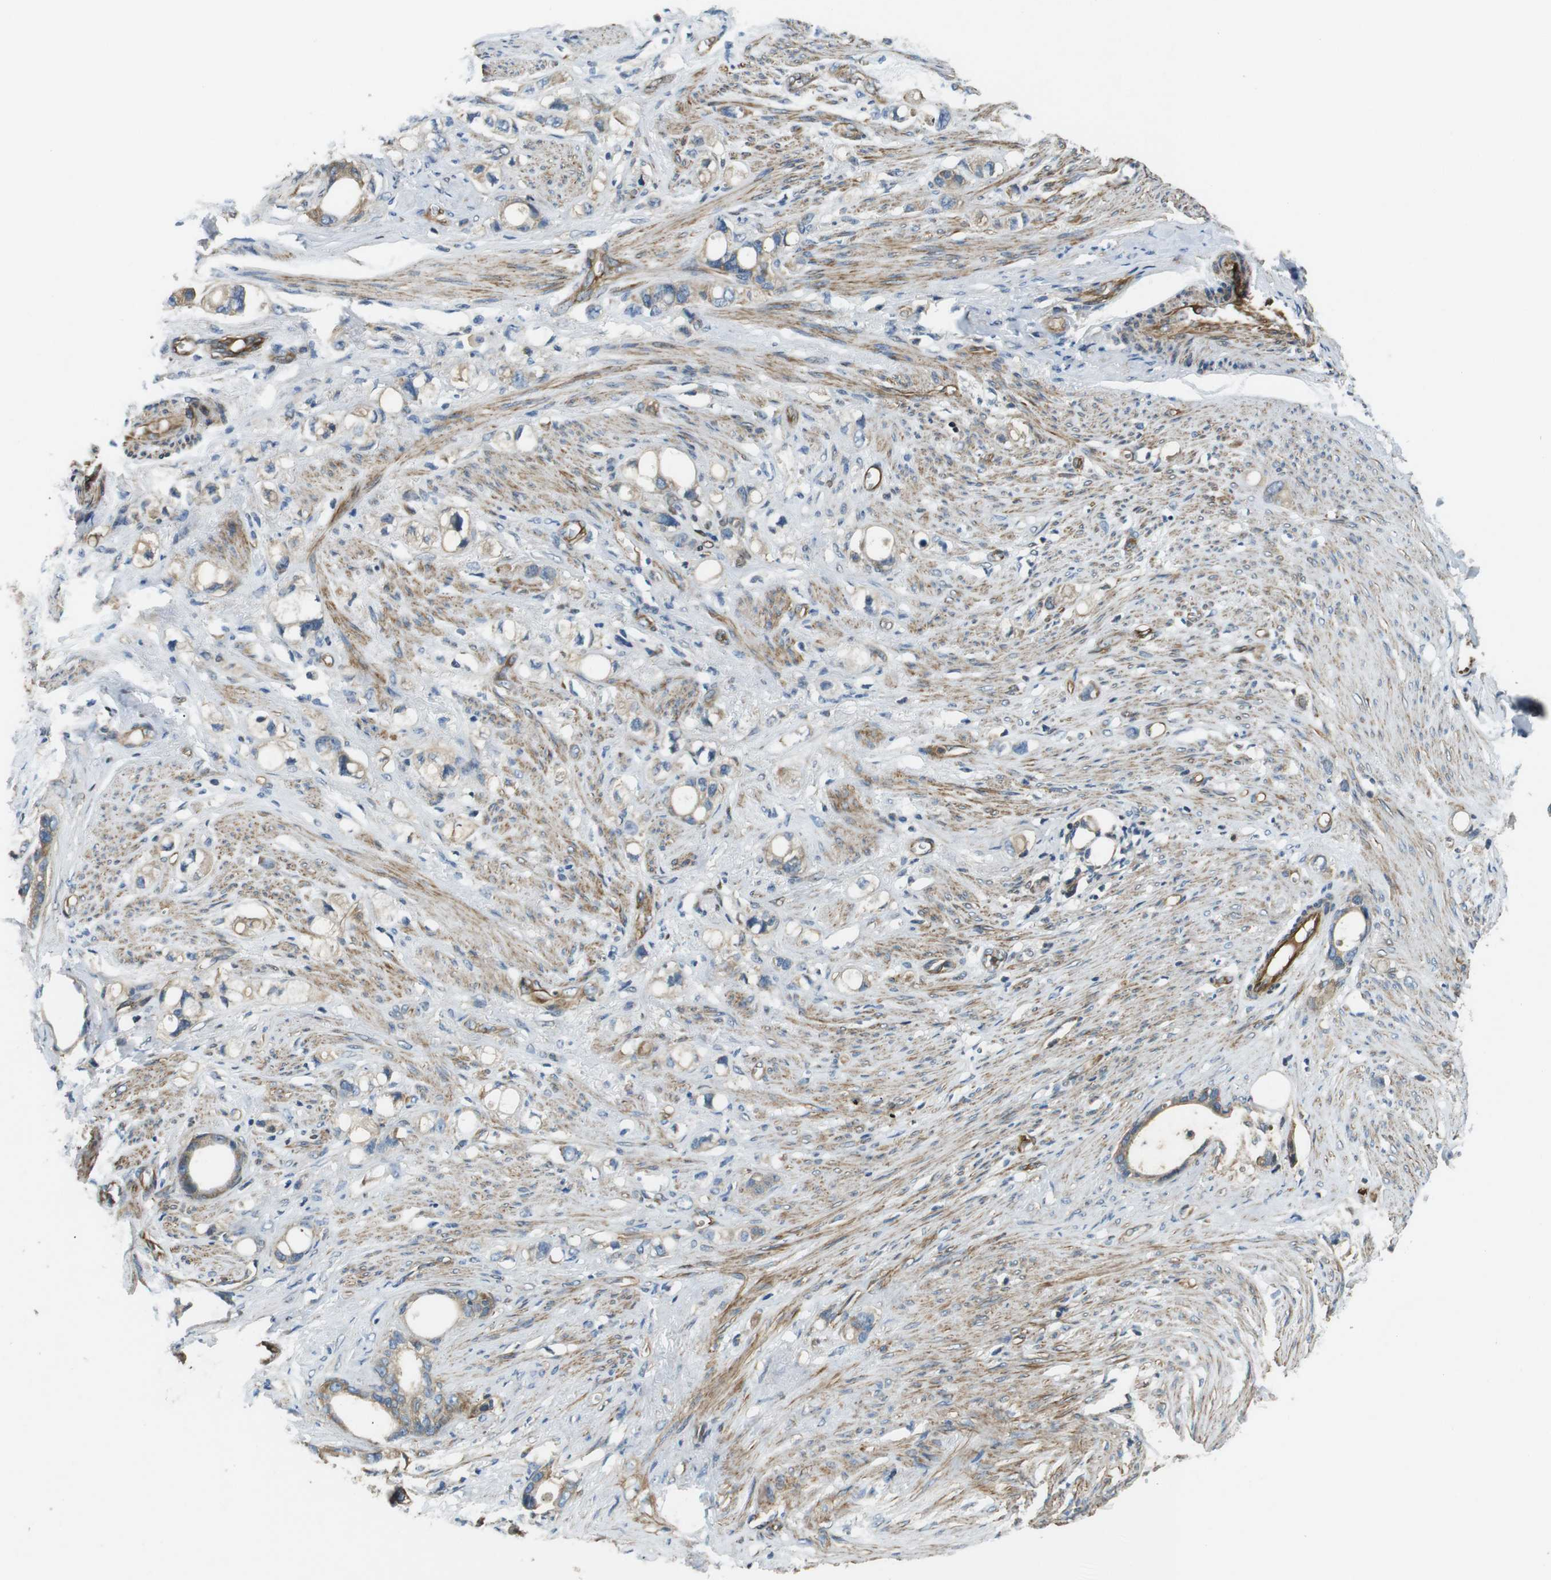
{"staining": {"intensity": "weak", "quantity": ">75%", "location": "cytoplasmic/membranous"}, "tissue": "stomach cancer", "cell_type": "Tumor cells", "image_type": "cancer", "snomed": [{"axis": "morphology", "description": "Adenocarcinoma, NOS"}, {"axis": "topography", "description": "Stomach"}], "caption": "Immunohistochemical staining of human stomach cancer (adenocarcinoma) exhibits low levels of weak cytoplasmic/membranous protein expression in about >75% of tumor cells.", "gene": "TSC1", "patient": {"sex": "female", "age": 75}}